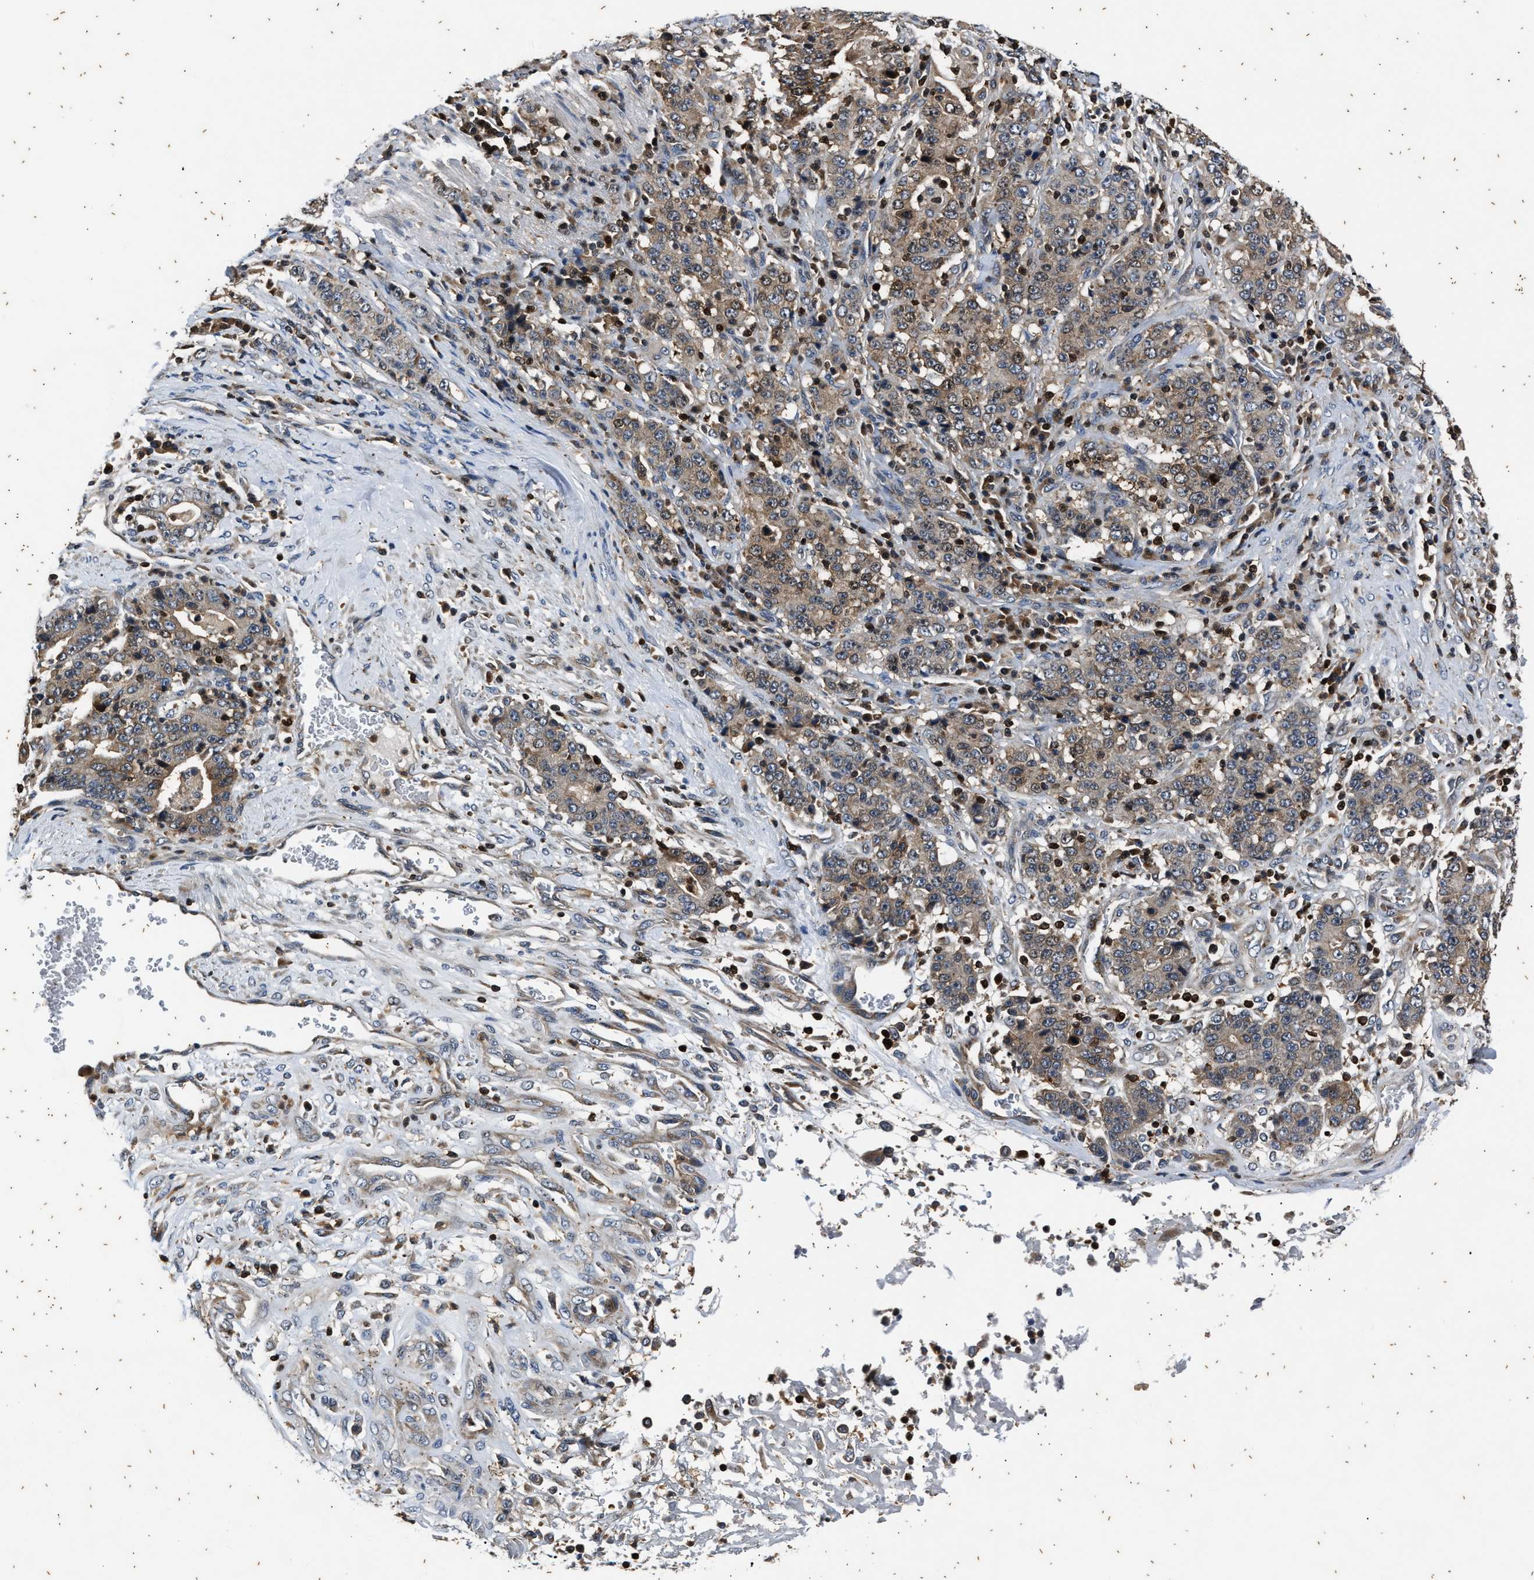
{"staining": {"intensity": "weak", "quantity": ">75%", "location": "cytoplasmic/membranous"}, "tissue": "stomach cancer", "cell_type": "Tumor cells", "image_type": "cancer", "snomed": [{"axis": "morphology", "description": "Normal tissue, NOS"}, {"axis": "morphology", "description": "Adenocarcinoma, NOS"}, {"axis": "topography", "description": "Stomach, upper"}, {"axis": "topography", "description": "Stomach"}], "caption": "Immunohistochemistry (IHC) micrograph of neoplastic tissue: human stomach adenocarcinoma stained using immunohistochemistry (IHC) demonstrates low levels of weak protein expression localized specifically in the cytoplasmic/membranous of tumor cells, appearing as a cytoplasmic/membranous brown color.", "gene": "PTPN7", "patient": {"sex": "male", "age": 59}}